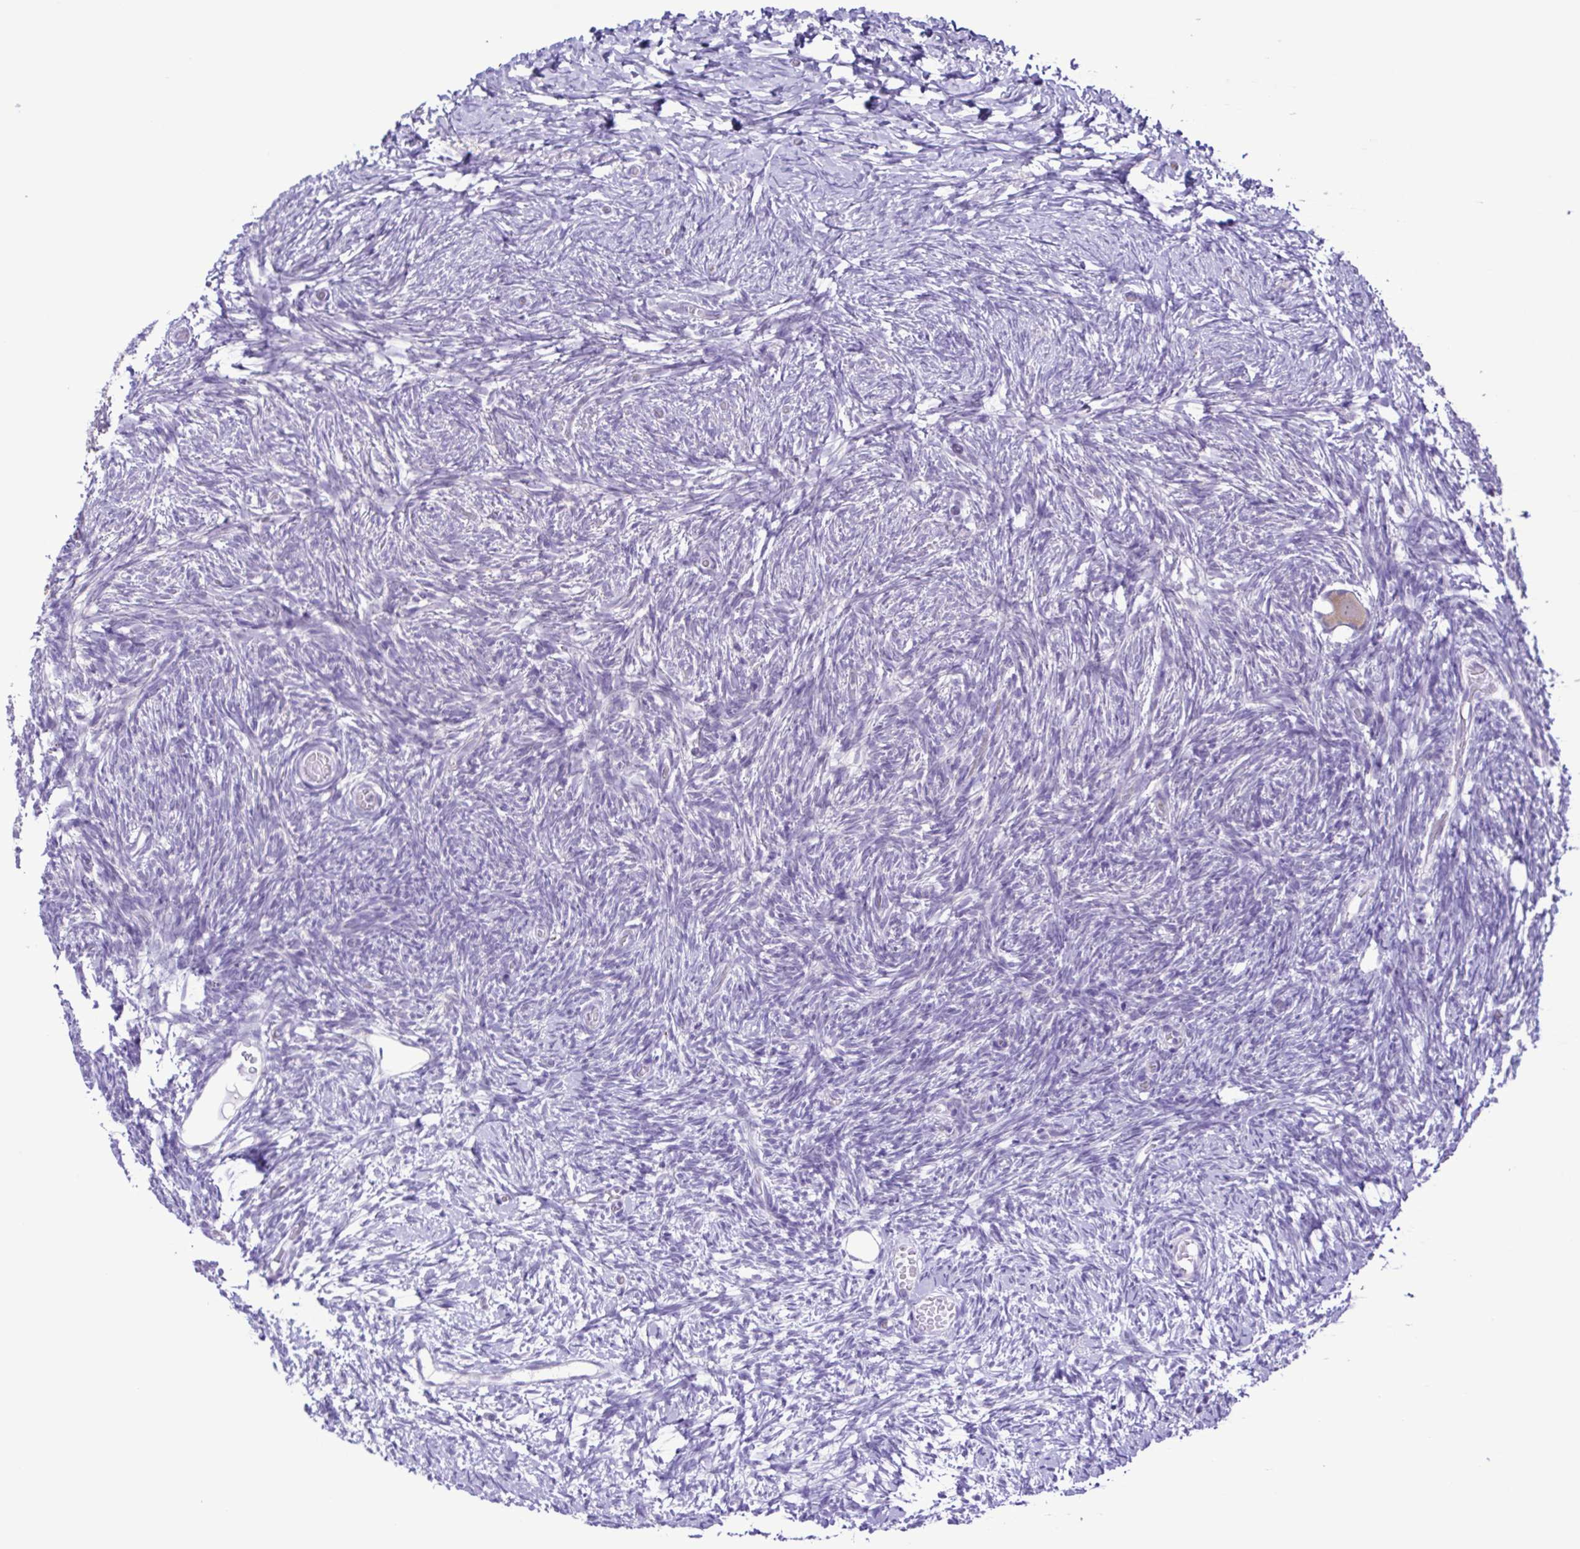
{"staining": {"intensity": "weak", "quantity": ">75%", "location": "cytoplasmic/membranous"}, "tissue": "ovary", "cell_type": "Follicle cells", "image_type": "normal", "snomed": [{"axis": "morphology", "description": "Normal tissue, NOS"}, {"axis": "topography", "description": "Ovary"}], "caption": "Protein analysis of unremarkable ovary exhibits weak cytoplasmic/membranous expression in approximately >75% of follicle cells. (brown staining indicates protein expression, while blue staining denotes nuclei).", "gene": "CYP17A1", "patient": {"sex": "female", "age": 39}}